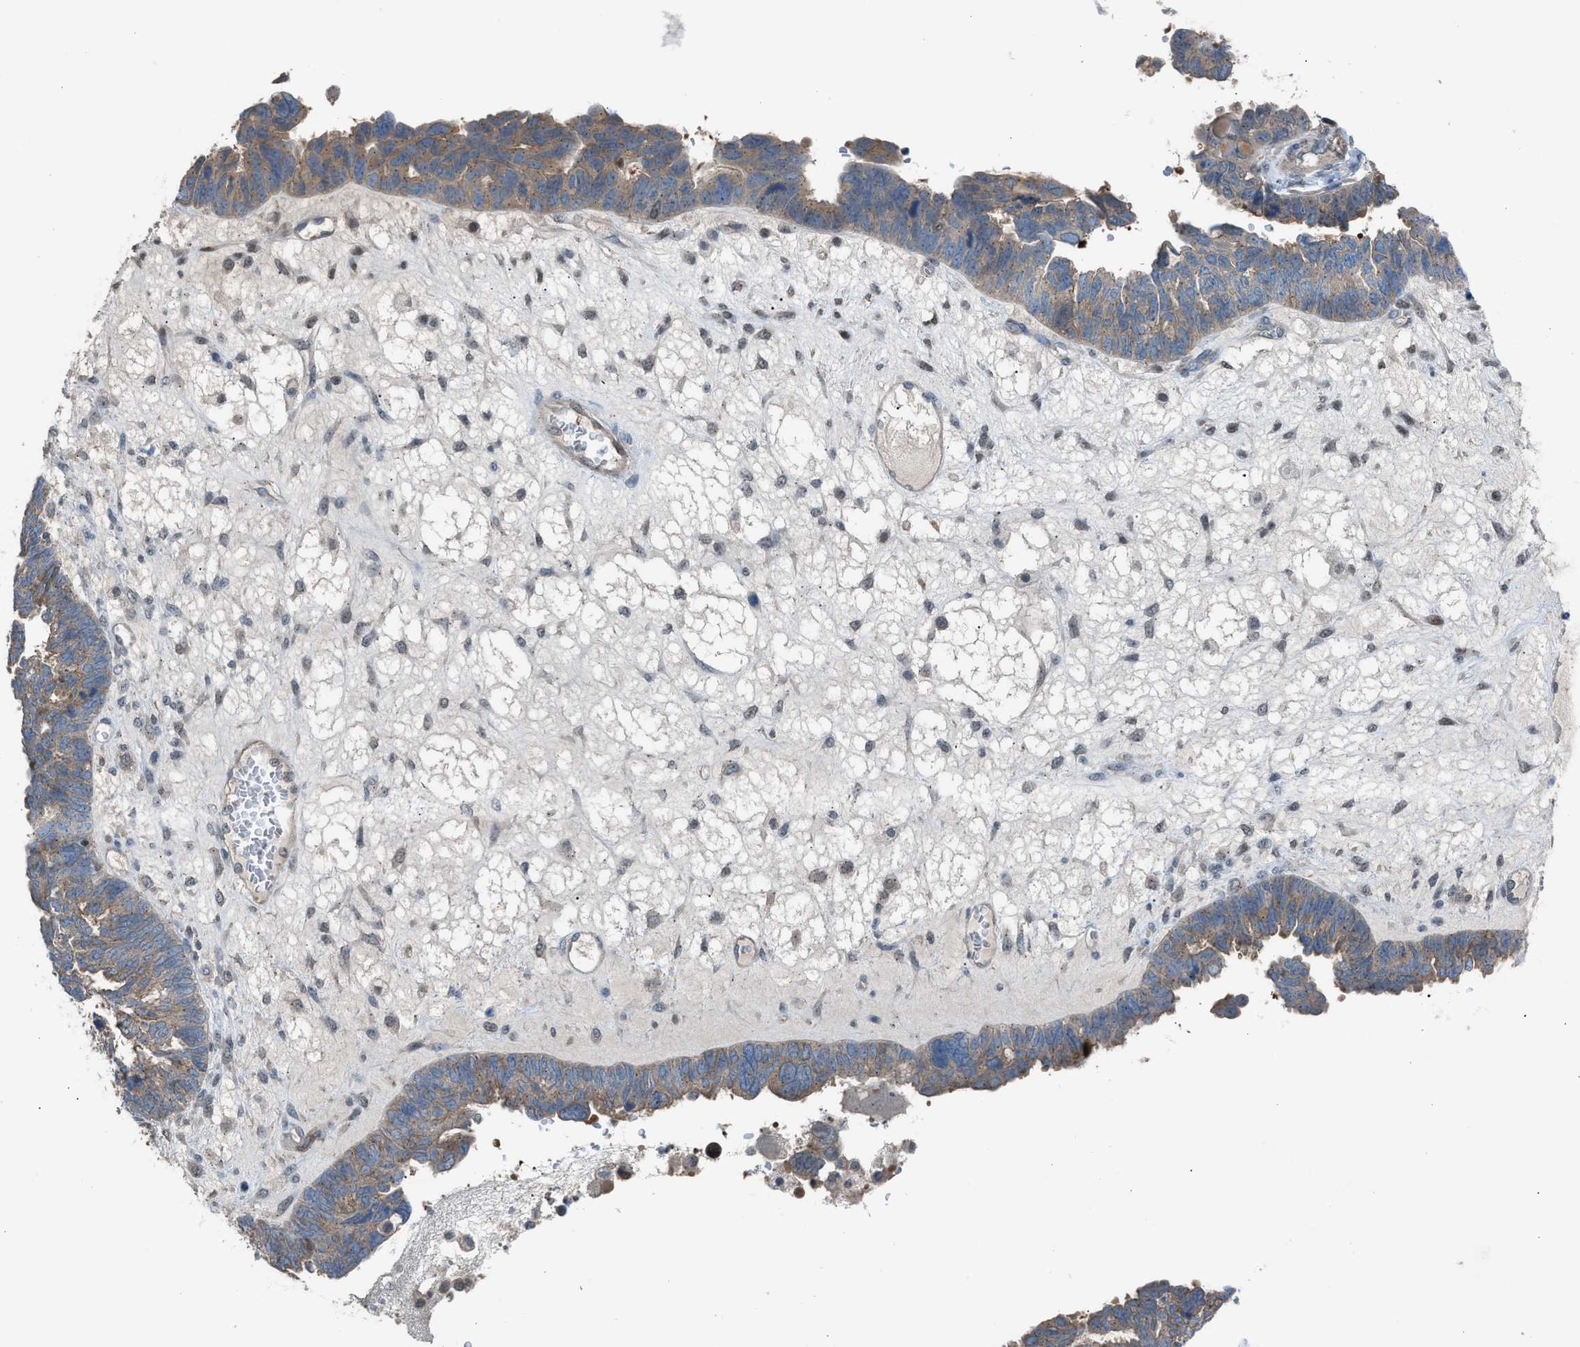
{"staining": {"intensity": "moderate", "quantity": ">75%", "location": "cytoplasmic/membranous"}, "tissue": "ovarian cancer", "cell_type": "Tumor cells", "image_type": "cancer", "snomed": [{"axis": "morphology", "description": "Cystadenocarcinoma, serous, NOS"}, {"axis": "topography", "description": "Ovary"}], "caption": "Protein expression analysis of human ovarian cancer reveals moderate cytoplasmic/membranous expression in approximately >75% of tumor cells. (DAB IHC with brightfield microscopy, high magnification).", "gene": "CRTC1", "patient": {"sex": "female", "age": 79}}